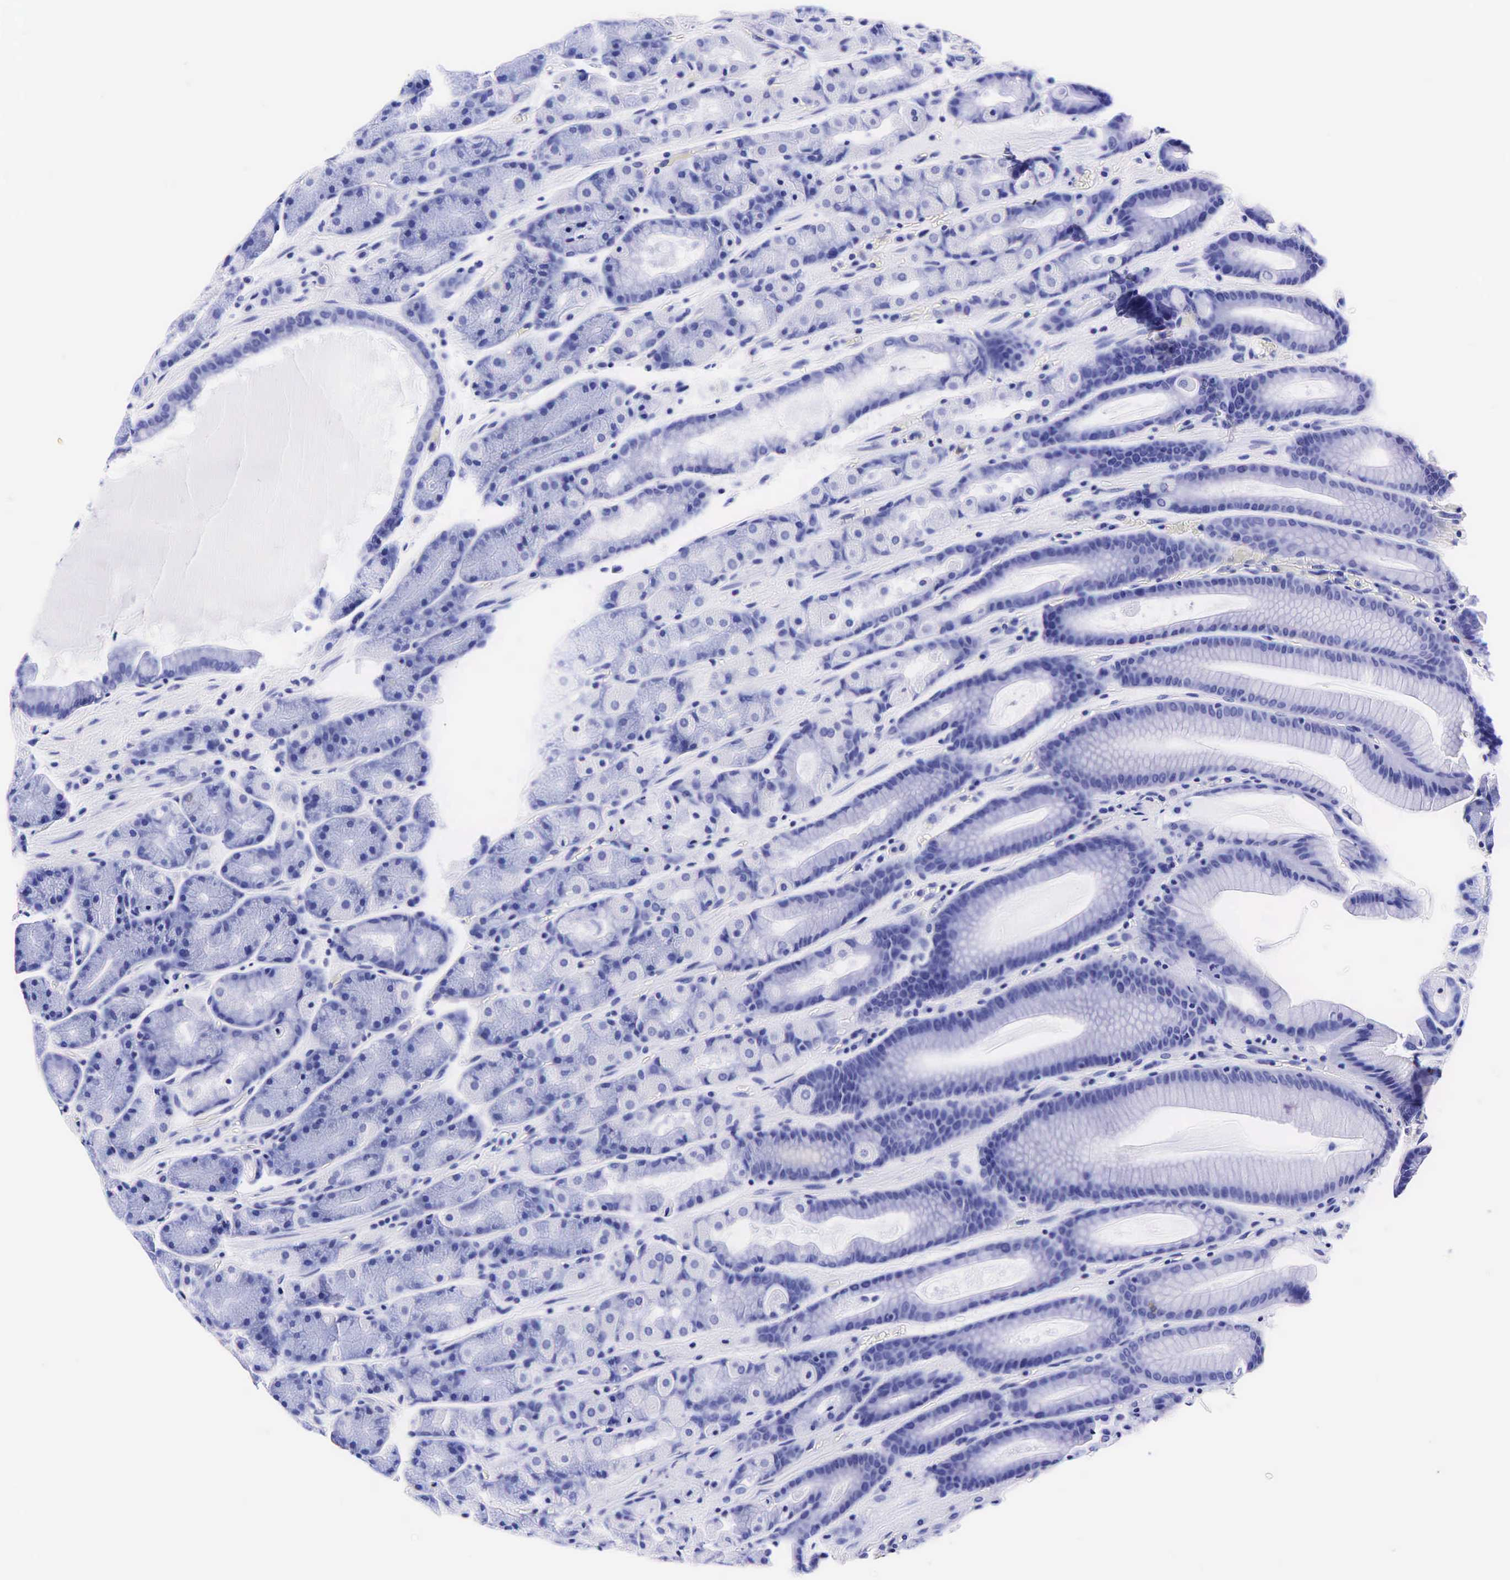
{"staining": {"intensity": "negative", "quantity": "none", "location": "none"}, "tissue": "stomach", "cell_type": "Glandular cells", "image_type": "normal", "snomed": [{"axis": "morphology", "description": "Normal tissue, NOS"}, {"axis": "topography", "description": "Stomach, upper"}], "caption": "The image reveals no staining of glandular cells in benign stomach.", "gene": "GAST", "patient": {"sex": "male", "age": 72}}